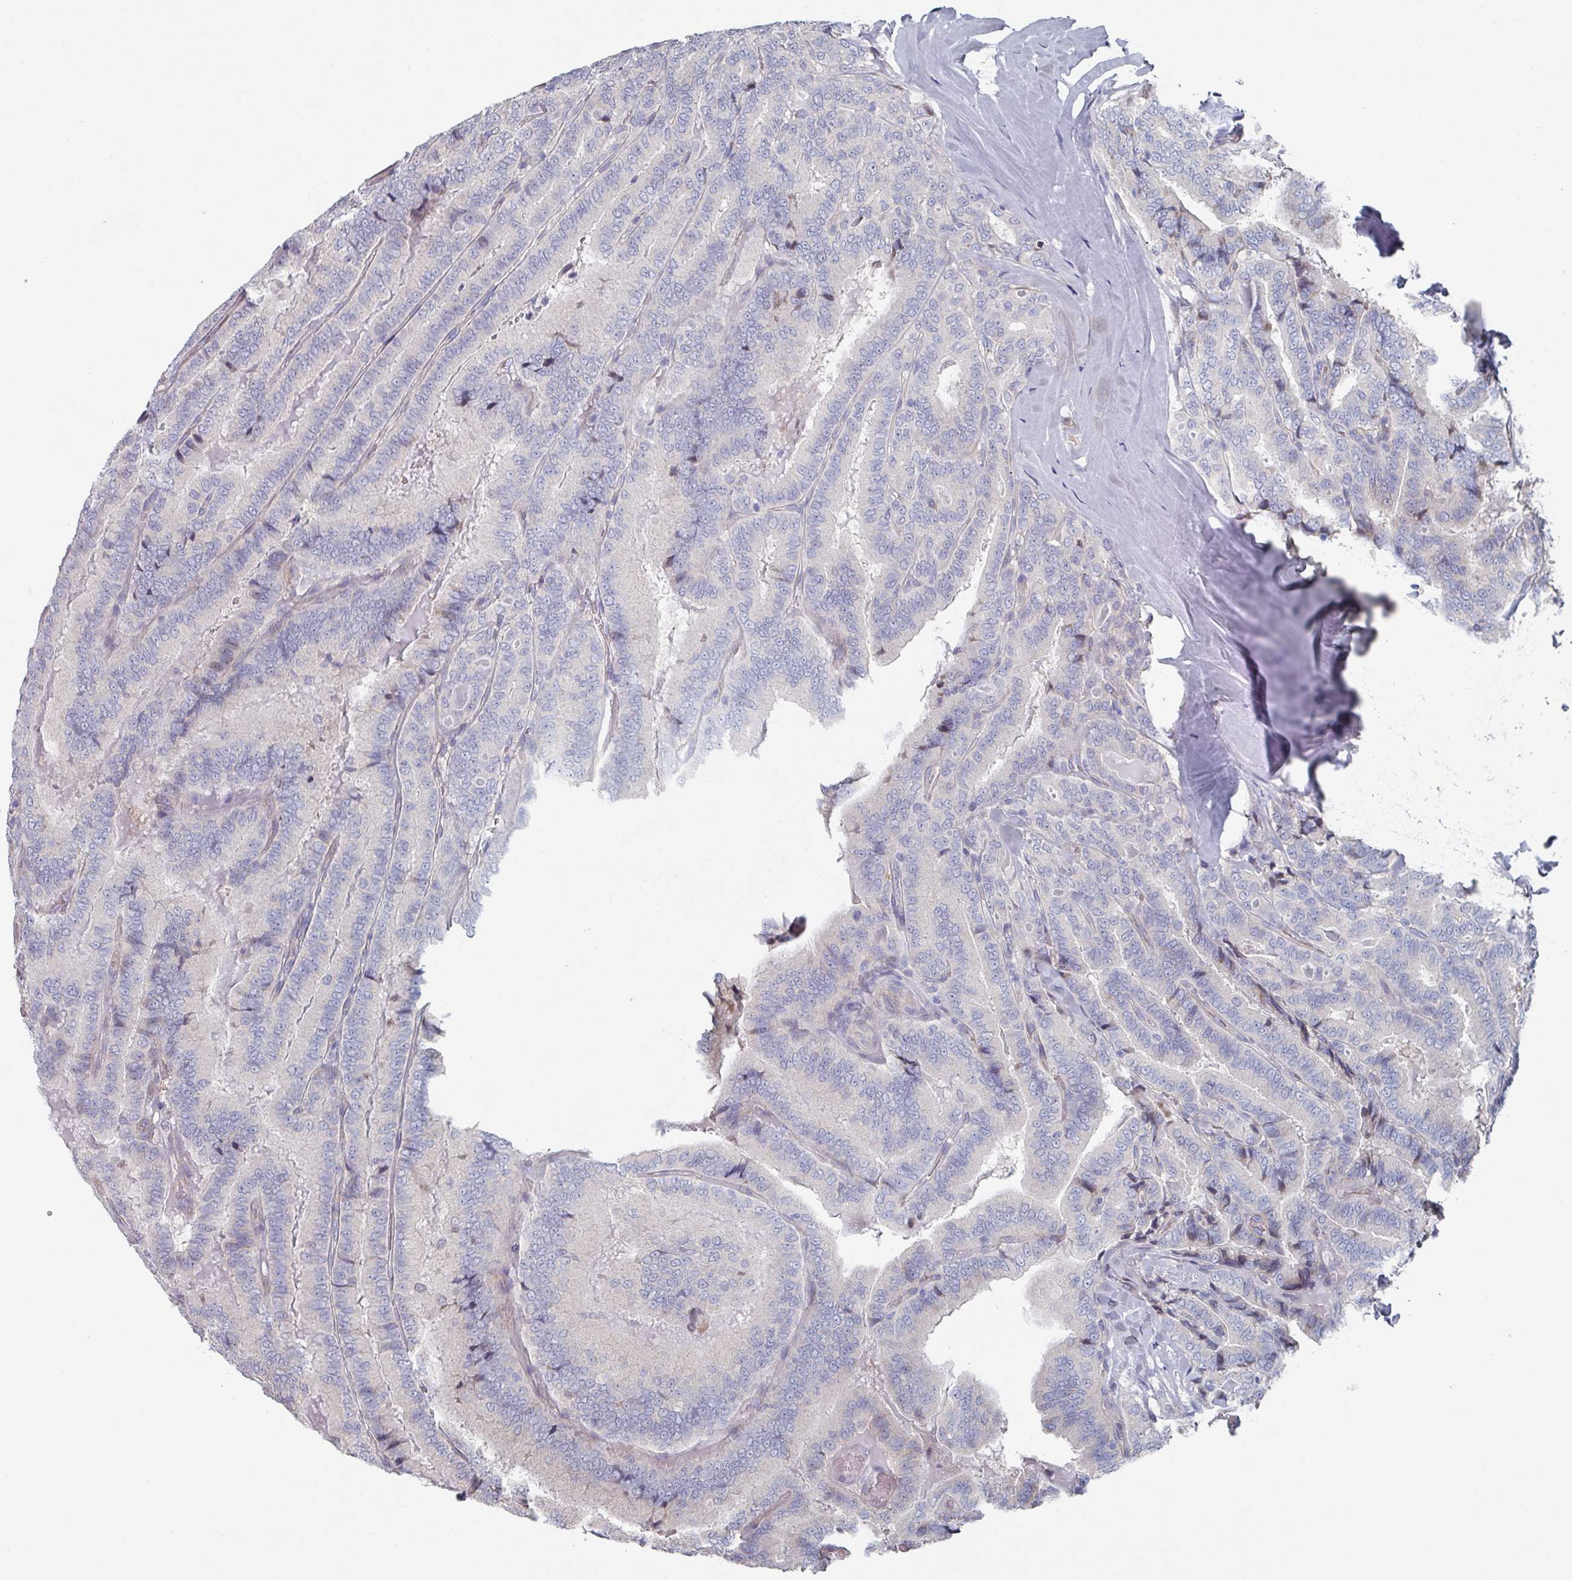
{"staining": {"intensity": "negative", "quantity": "none", "location": "none"}, "tissue": "thyroid cancer", "cell_type": "Tumor cells", "image_type": "cancer", "snomed": [{"axis": "morphology", "description": "Papillary adenocarcinoma, NOS"}, {"axis": "topography", "description": "Thyroid gland"}], "caption": "An immunohistochemistry (IHC) histopathology image of thyroid cancer is shown. There is no staining in tumor cells of thyroid cancer.", "gene": "EFL1", "patient": {"sex": "male", "age": 61}}